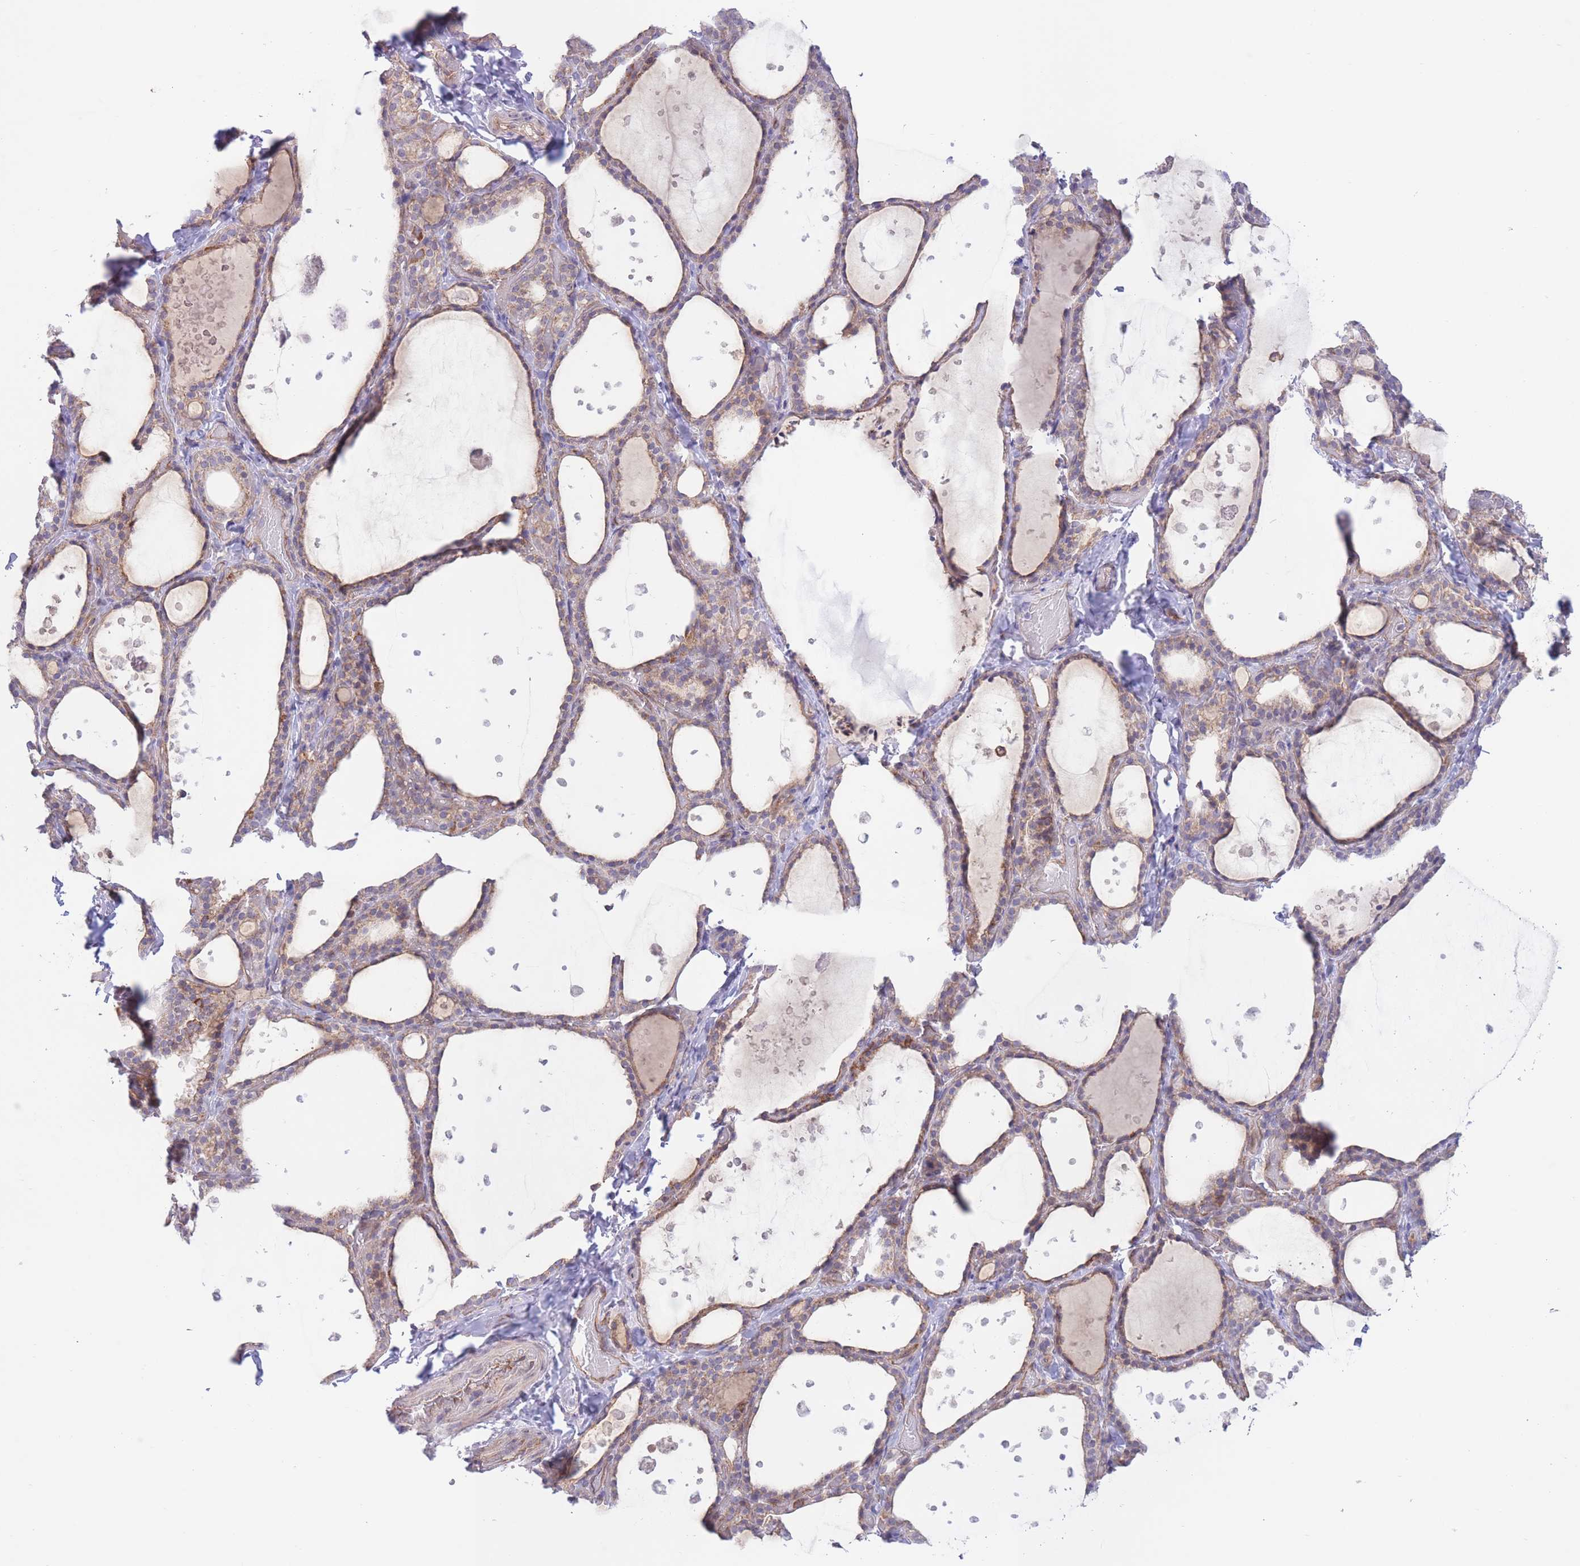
{"staining": {"intensity": "moderate", "quantity": ">75%", "location": "cytoplasmic/membranous"}, "tissue": "thyroid gland", "cell_type": "Glandular cells", "image_type": "normal", "snomed": [{"axis": "morphology", "description": "Normal tissue, NOS"}, {"axis": "topography", "description": "Thyroid gland"}], "caption": "Moderate cytoplasmic/membranous protein positivity is present in approximately >75% of glandular cells in thyroid gland.", "gene": "MRPS31", "patient": {"sex": "female", "age": 44}}